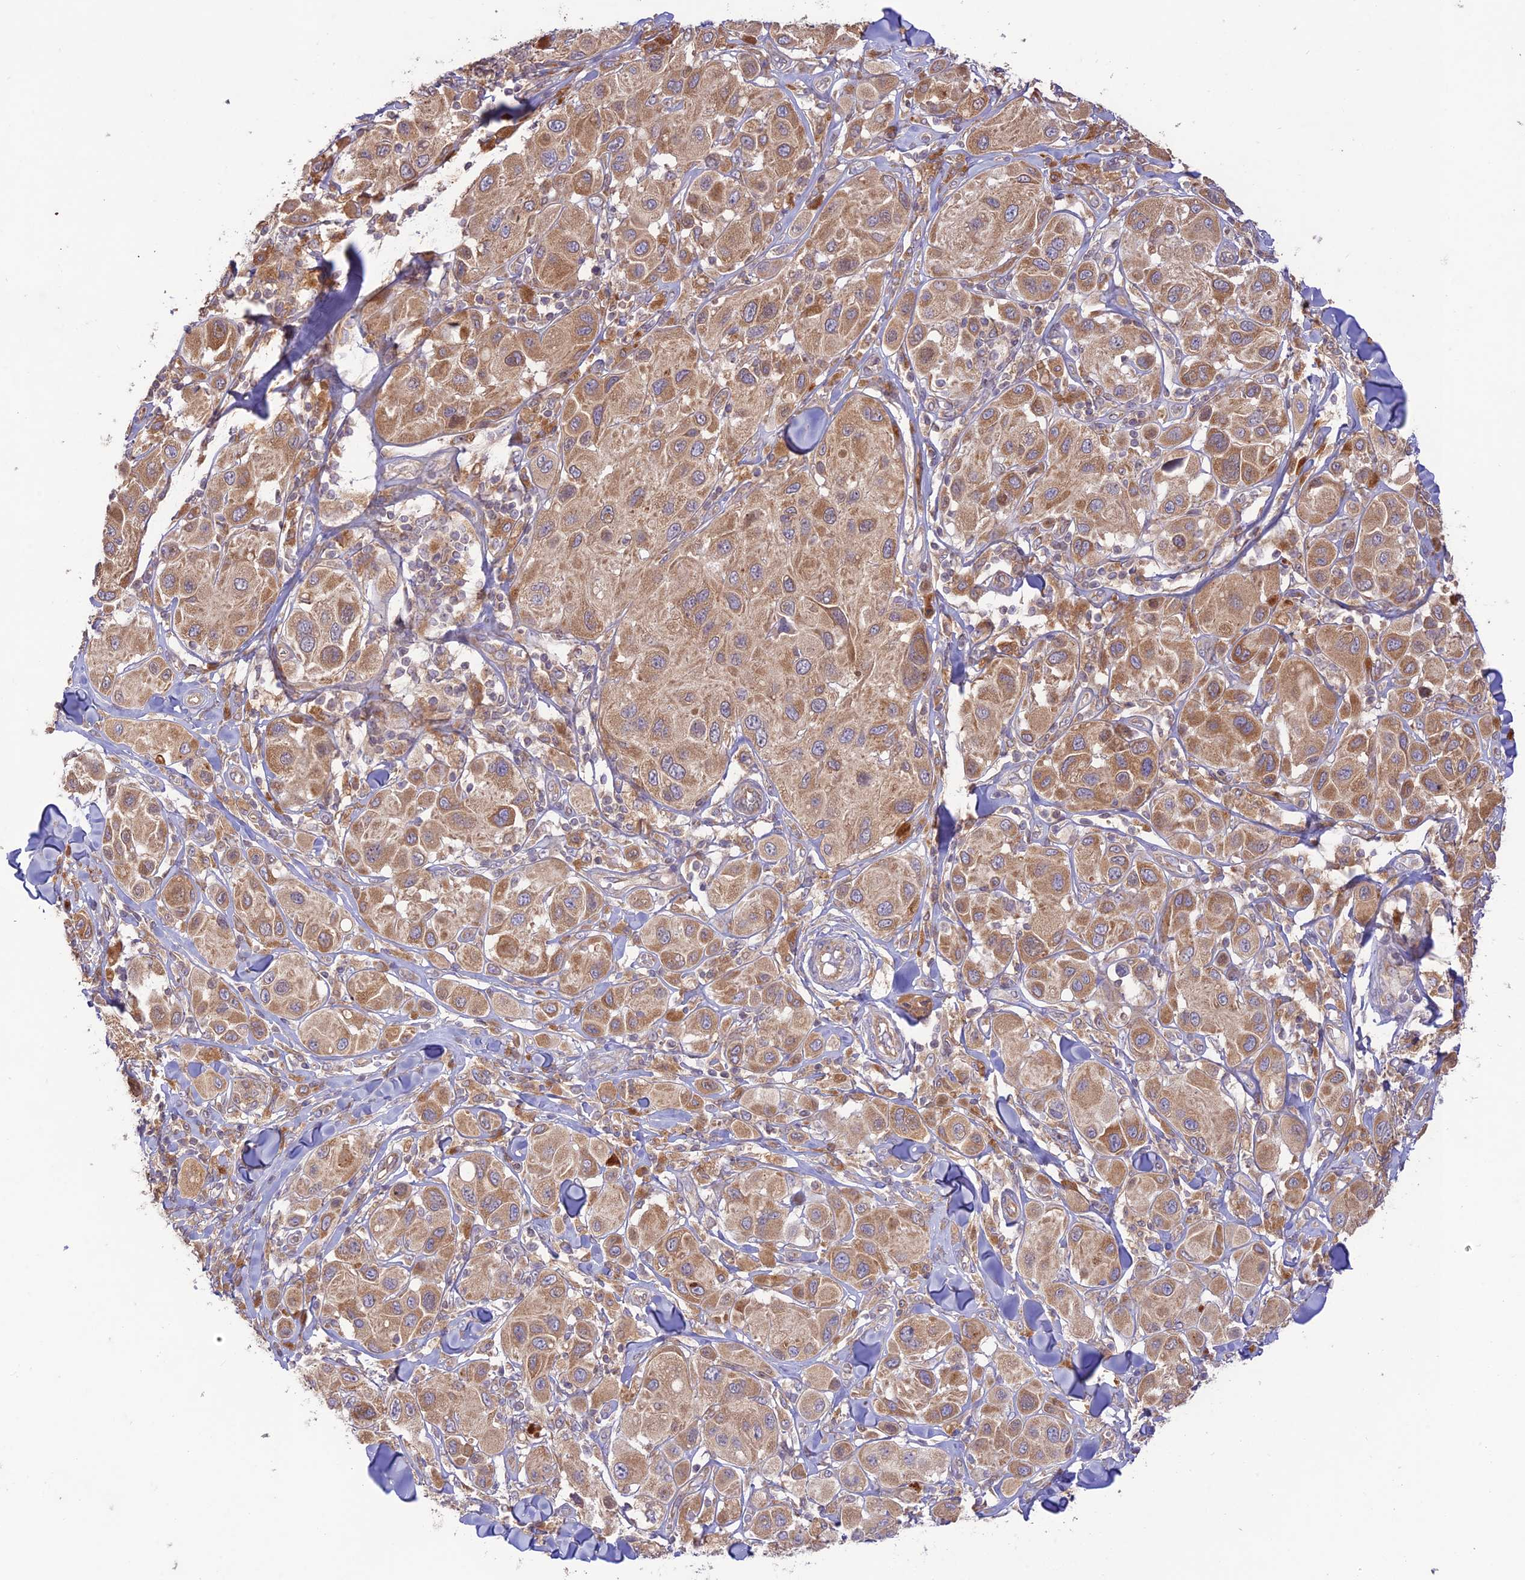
{"staining": {"intensity": "moderate", "quantity": ">75%", "location": "cytoplasmic/membranous"}, "tissue": "melanoma", "cell_type": "Tumor cells", "image_type": "cancer", "snomed": [{"axis": "morphology", "description": "Malignant melanoma, Metastatic site"}, {"axis": "topography", "description": "Skin"}], "caption": "This micrograph demonstrates immunohistochemistry (IHC) staining of melanoma, with medium moderate cytoplasmic/membranous staining in about >75% of tumor cells.", "gene": "TMEM259", "patient": {"sex": "male", "age": 41}}